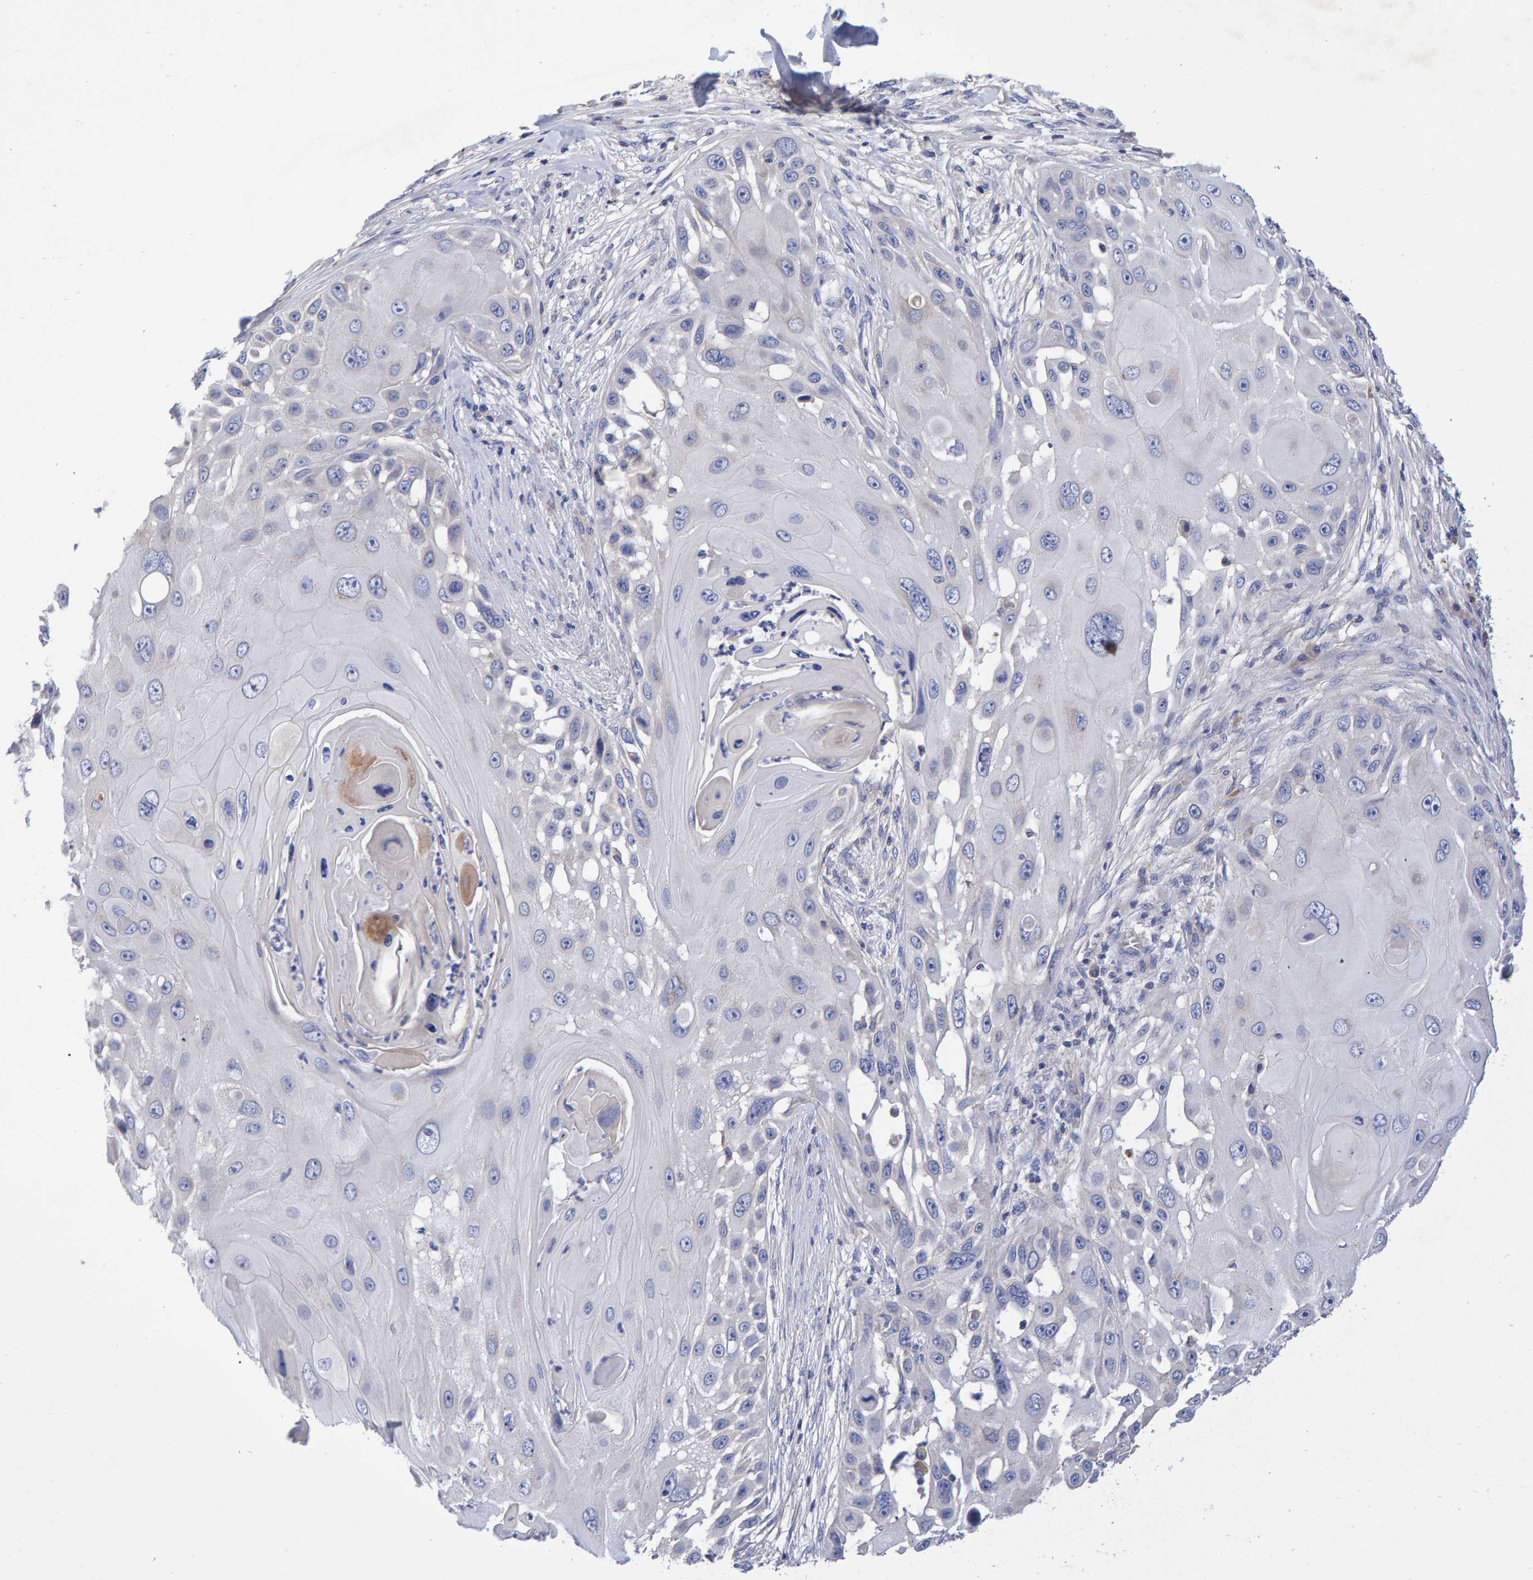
{"staining": {"intensity": "negative", "quantity": "none", "location": "none"}, "tissue": "skin cancer", "cell_type": "Tumor cells", "image_type": "cancer", "snomed": [{"axis": "morphology", "description": "Squamous cell carcinoma, NOS"}, {"axis": "topography", "description": "Skin"}], "caption": "Skin cancer was stained to show a protein in brown. There is no significant positivity in tumor cells.", "gene": "EFR3A", "patient": {"sex": "female", "age": 44}}